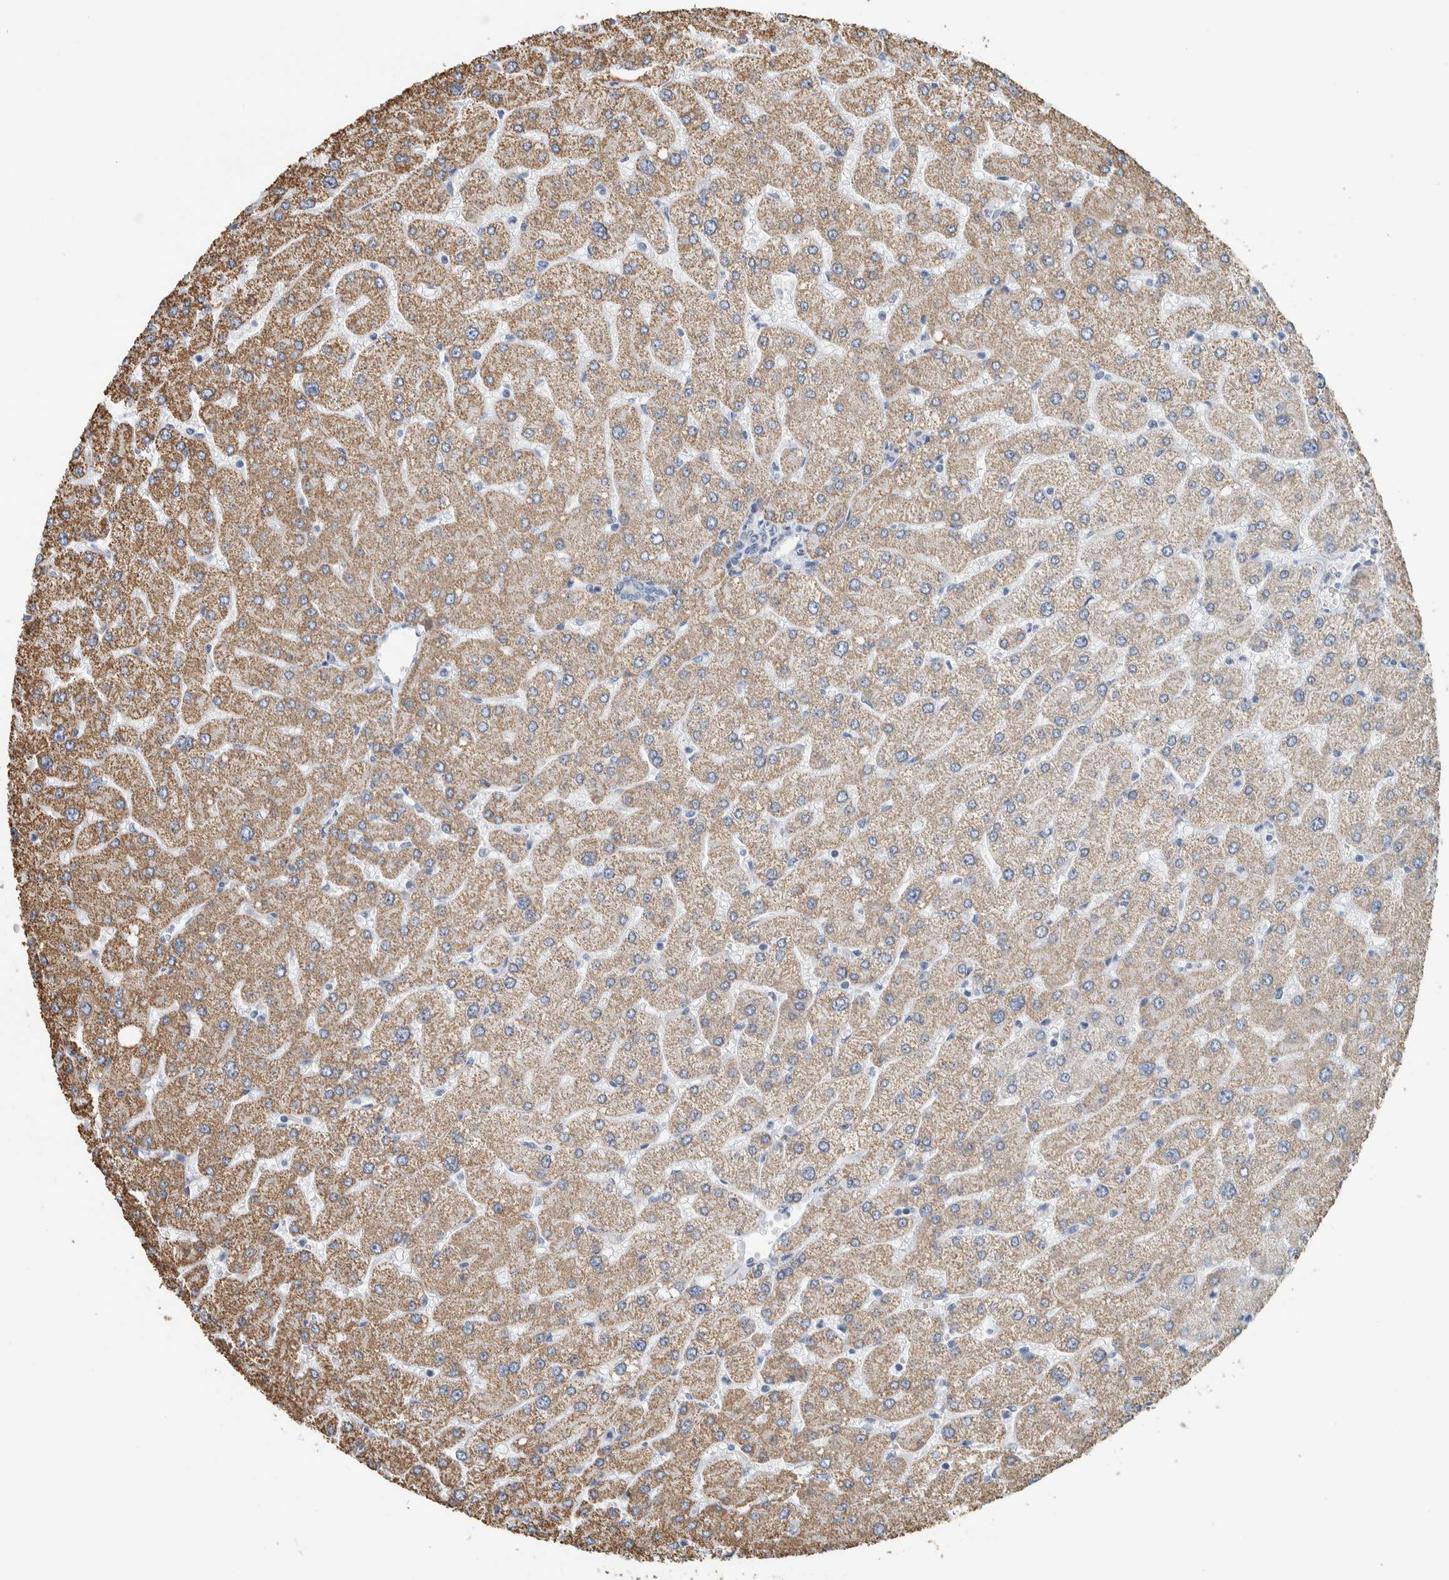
{"staining": {"intensity": "negative", "quantity": "none", "location": "none"}, "tissue": "liver", "cell_type": "Cholangiocytes", "image_type": "normal", "snomed": [{"axis": "morphology", "description": "Normal tissue, NOS"}, {"axis": "topography", "description": "Liver"}], "caption": "High magnification brightfield microscopy of benign liver stained with DAB (3,3'-diaminobenzidine) (brown) and counterstained with hematoxylin (blue): cholangiocytes show no significant staining.", "gene": "NEFM", "patient": {"sex": "male", "age": 55}}